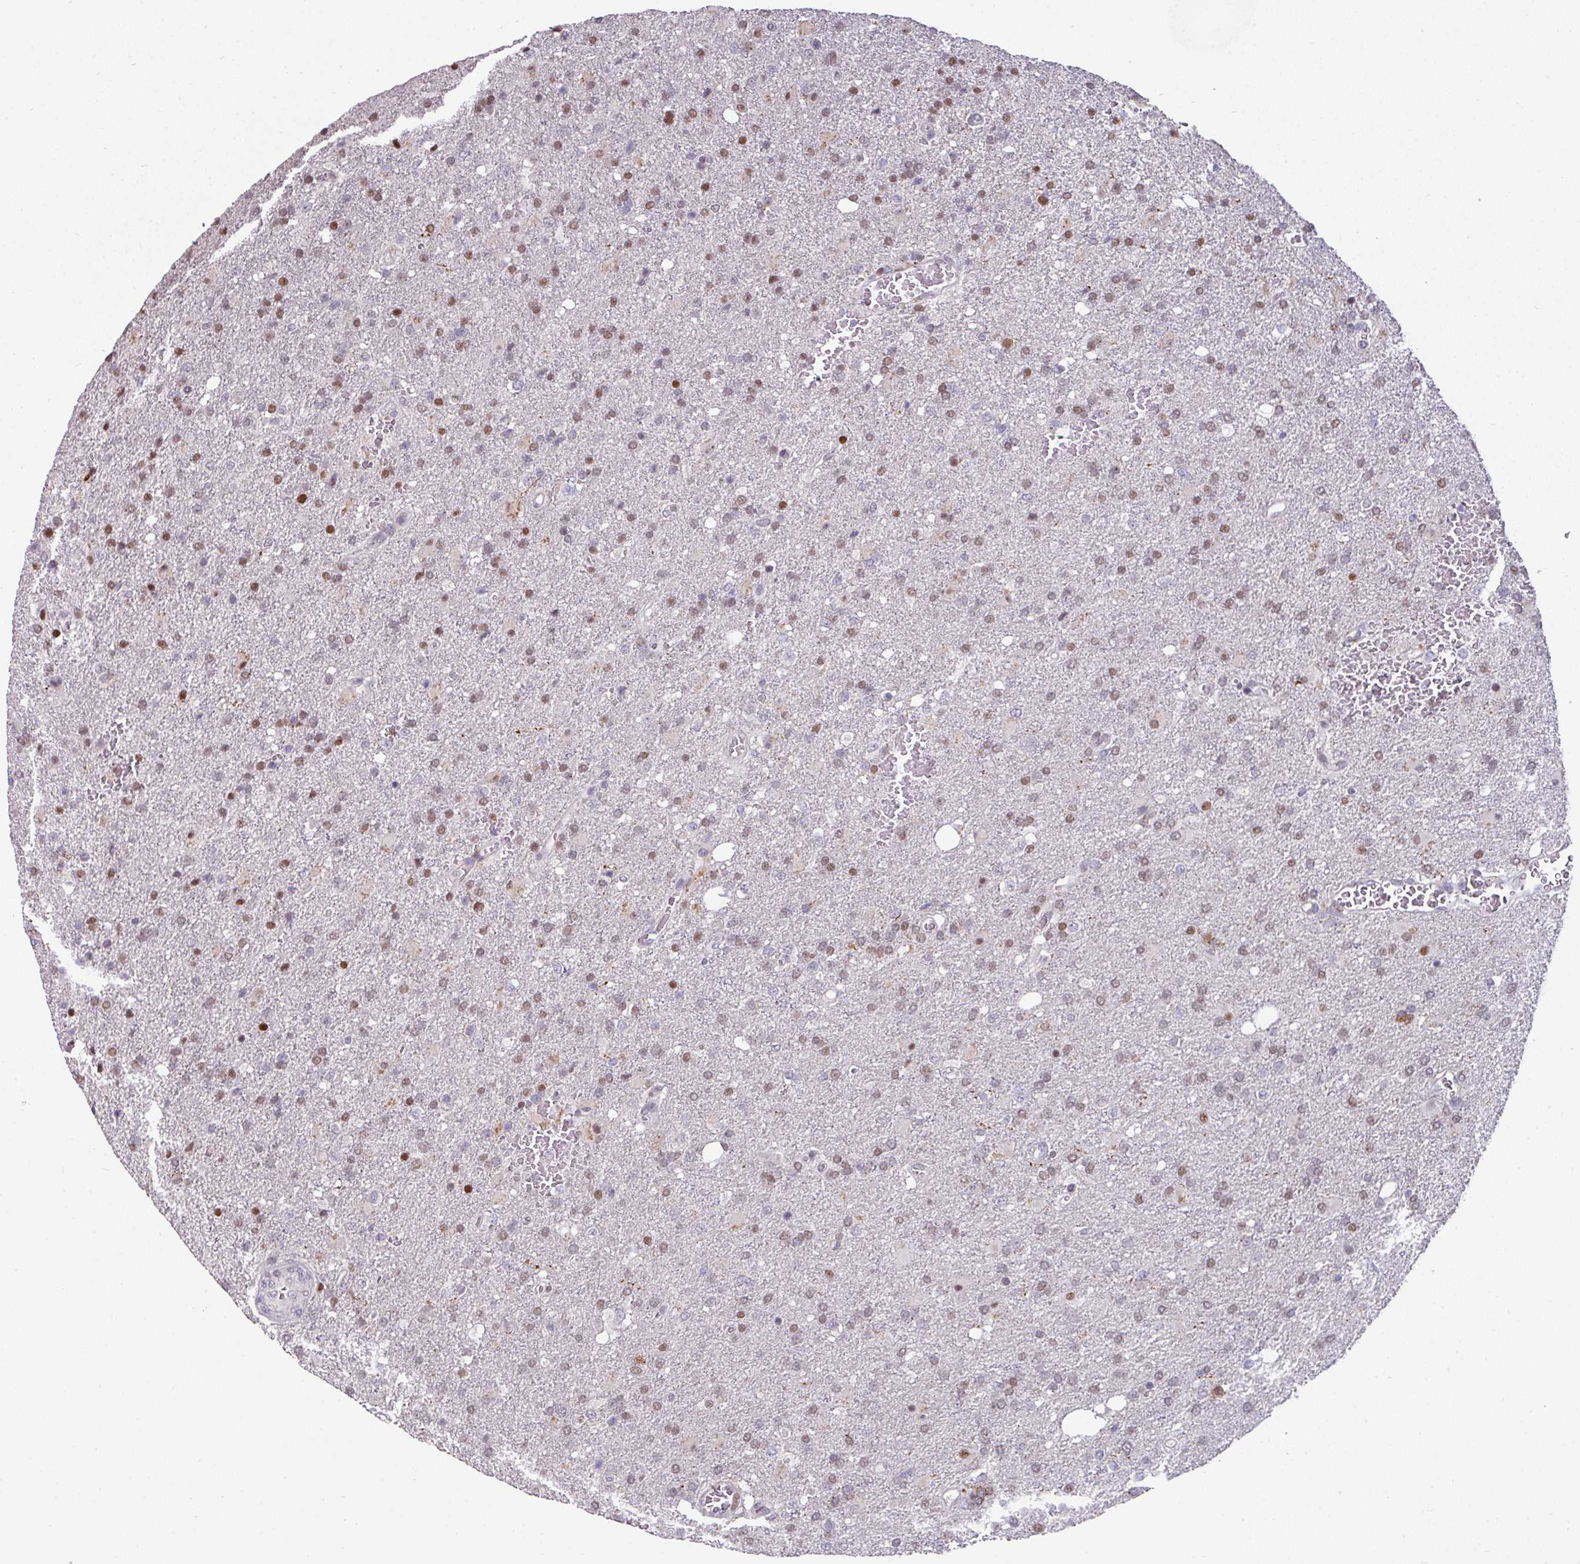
{"staining": {"intensity": "moderate", "quantity": "25%-75%", "location": "nuclear"}, "tissue": "glioma", "cell_type": "Tumor cells", "image_type": "cancer", "snomed": [{"axis": "morphology", "description": "Glioma, malignant, High grade"}, {"axis": "topography", "description": "Brain"}], "caption": "Approximately 25%-75% of tumor cells in human malignant glioma (high-grade) show moderate nuclear protein staining as visualized by brown immunohistochemical staining.", "gene": "SWSAP1", "patient": {"sex": "female", "age": 74}}